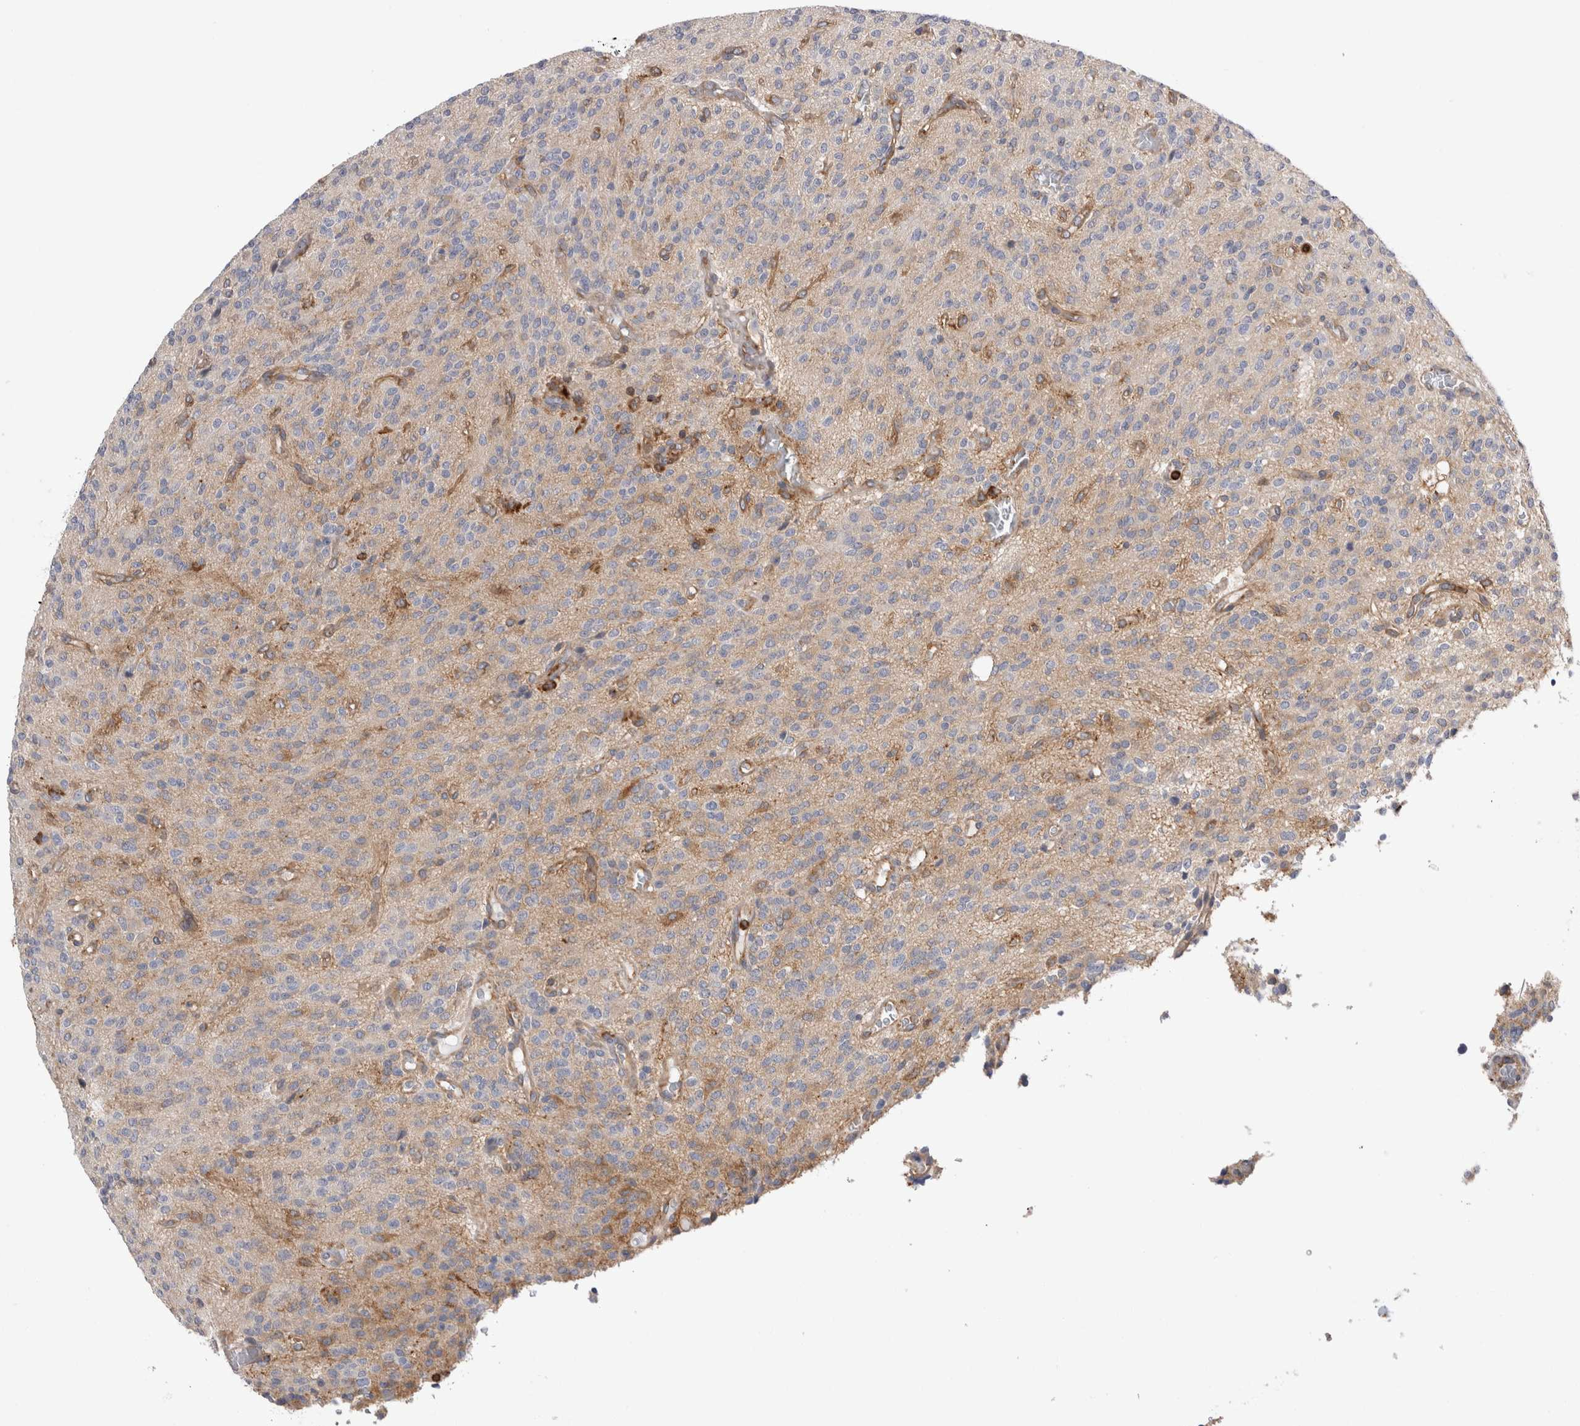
{"staining": {"intensity": "weak", "quantity": "<25%", "location": "cytoplasmic/membranous"}, "tissue": "glioma", "cell_type": "Tumor cells", "image_type": "cancer", "snomed": [{"axis": "morphology", "description": "Glioma, malignant, High grade"}, {"axis": "topography", "description": "Brain"}], "caption": "Immunohistochemistry histopathology image of glioma stained for a protein (brown), which displays no expression in tumor cells.", "gene": "RAB11FIP1", "patient": {"sex": "male", "age": 34}}